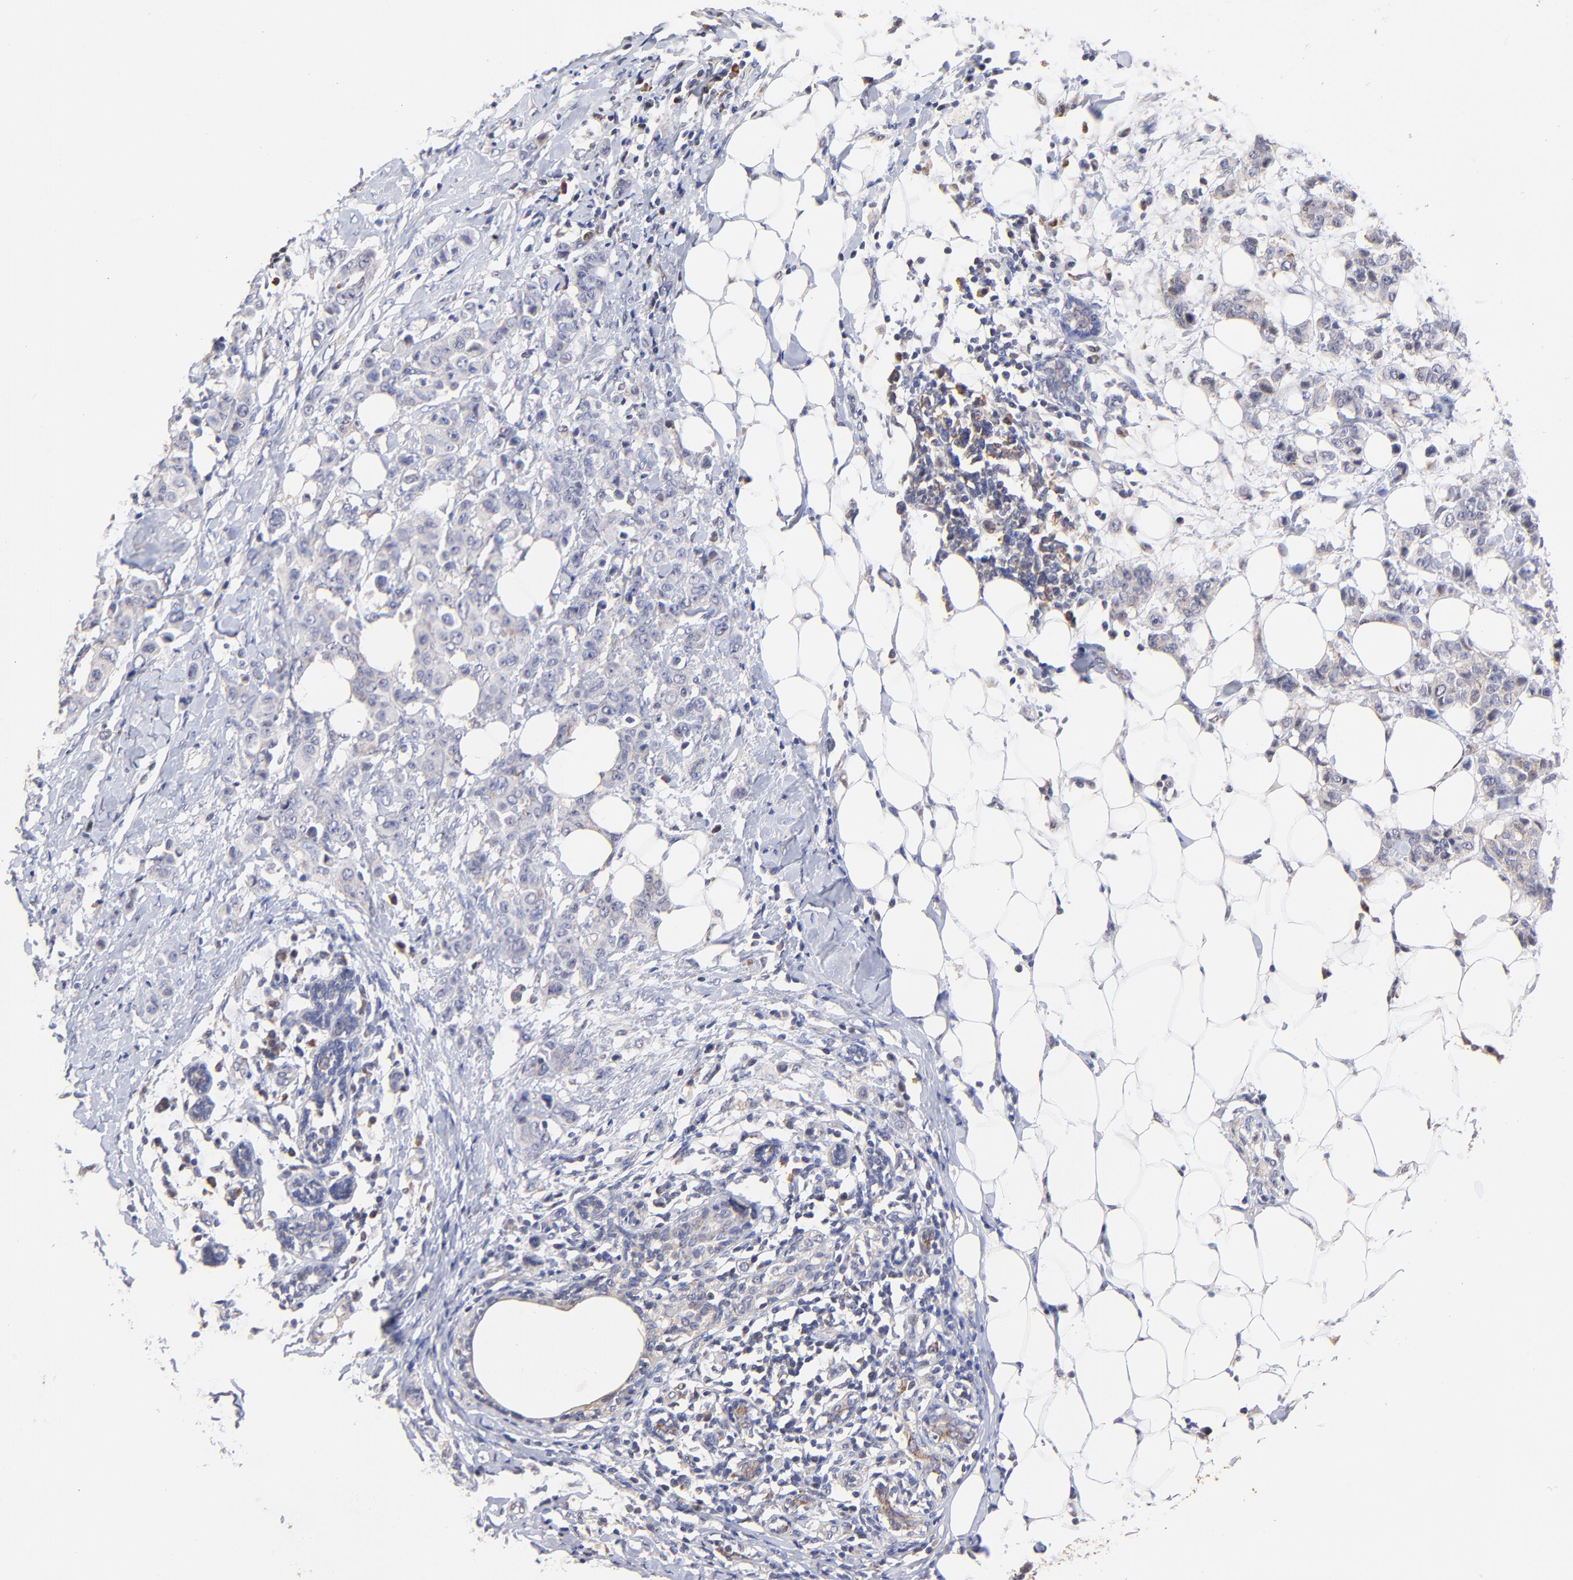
{"staining": {"intensity": "negative", "quantity": "none", "location": "none"}, "tissue": "breast cancer", "cell_type": "Tumor cells", "image_type": "cancer", "snomed": [{"axis": "morphology", "description": "Duct carcinoma"}, {"axis": "topography", "description": "Breast"}], "caption": "IHC image of human infiltrating ductal carcinoma (breast) stained for a protein (brown), which demonstrates no positivity in tumor cells.", "gene": "BBOF1", "patient": {"sex": "female", "age": 40}}